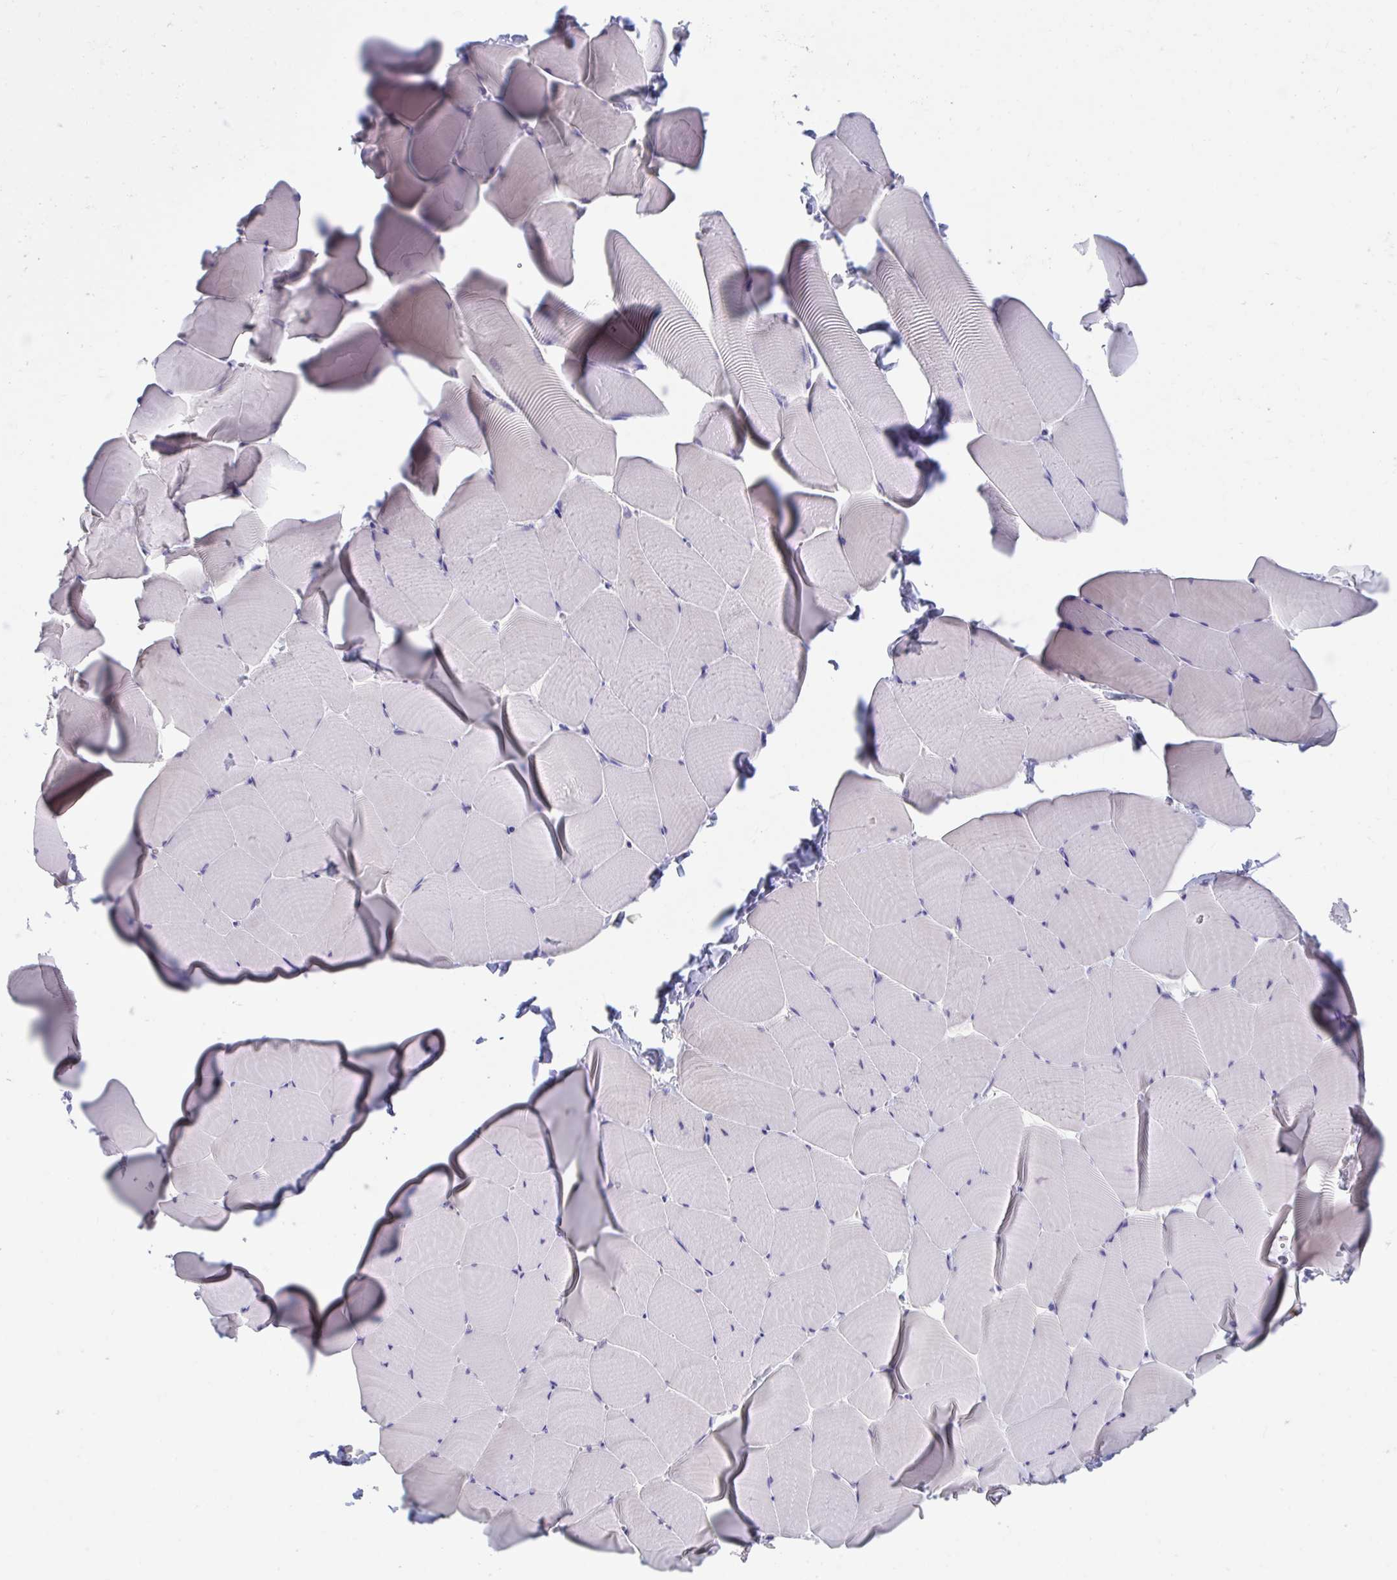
{"staining": {"intensity": "negative", "quantity": "none", "location": "none"}, "tissue": "skeletal muscle", "cell_type": "Myocytes", "image_type": "normal", "snomed": [{"axis": "morphology", "description": "Normal tissue, NOS"}, {"axis": "topography", "description": "Skeletal muscle"}], "caption": "High magnification brightfield microscopy of unremarkable skeletal muscle stained with DAB (3,3'-diaminobenzidine) (brown) and counterstained with hematoxylin (blue): myocytes show no significant expression. Nuclei are stained in blue.", "gene": "GPR162", "patient": {"sex": "male", "age": 25}}